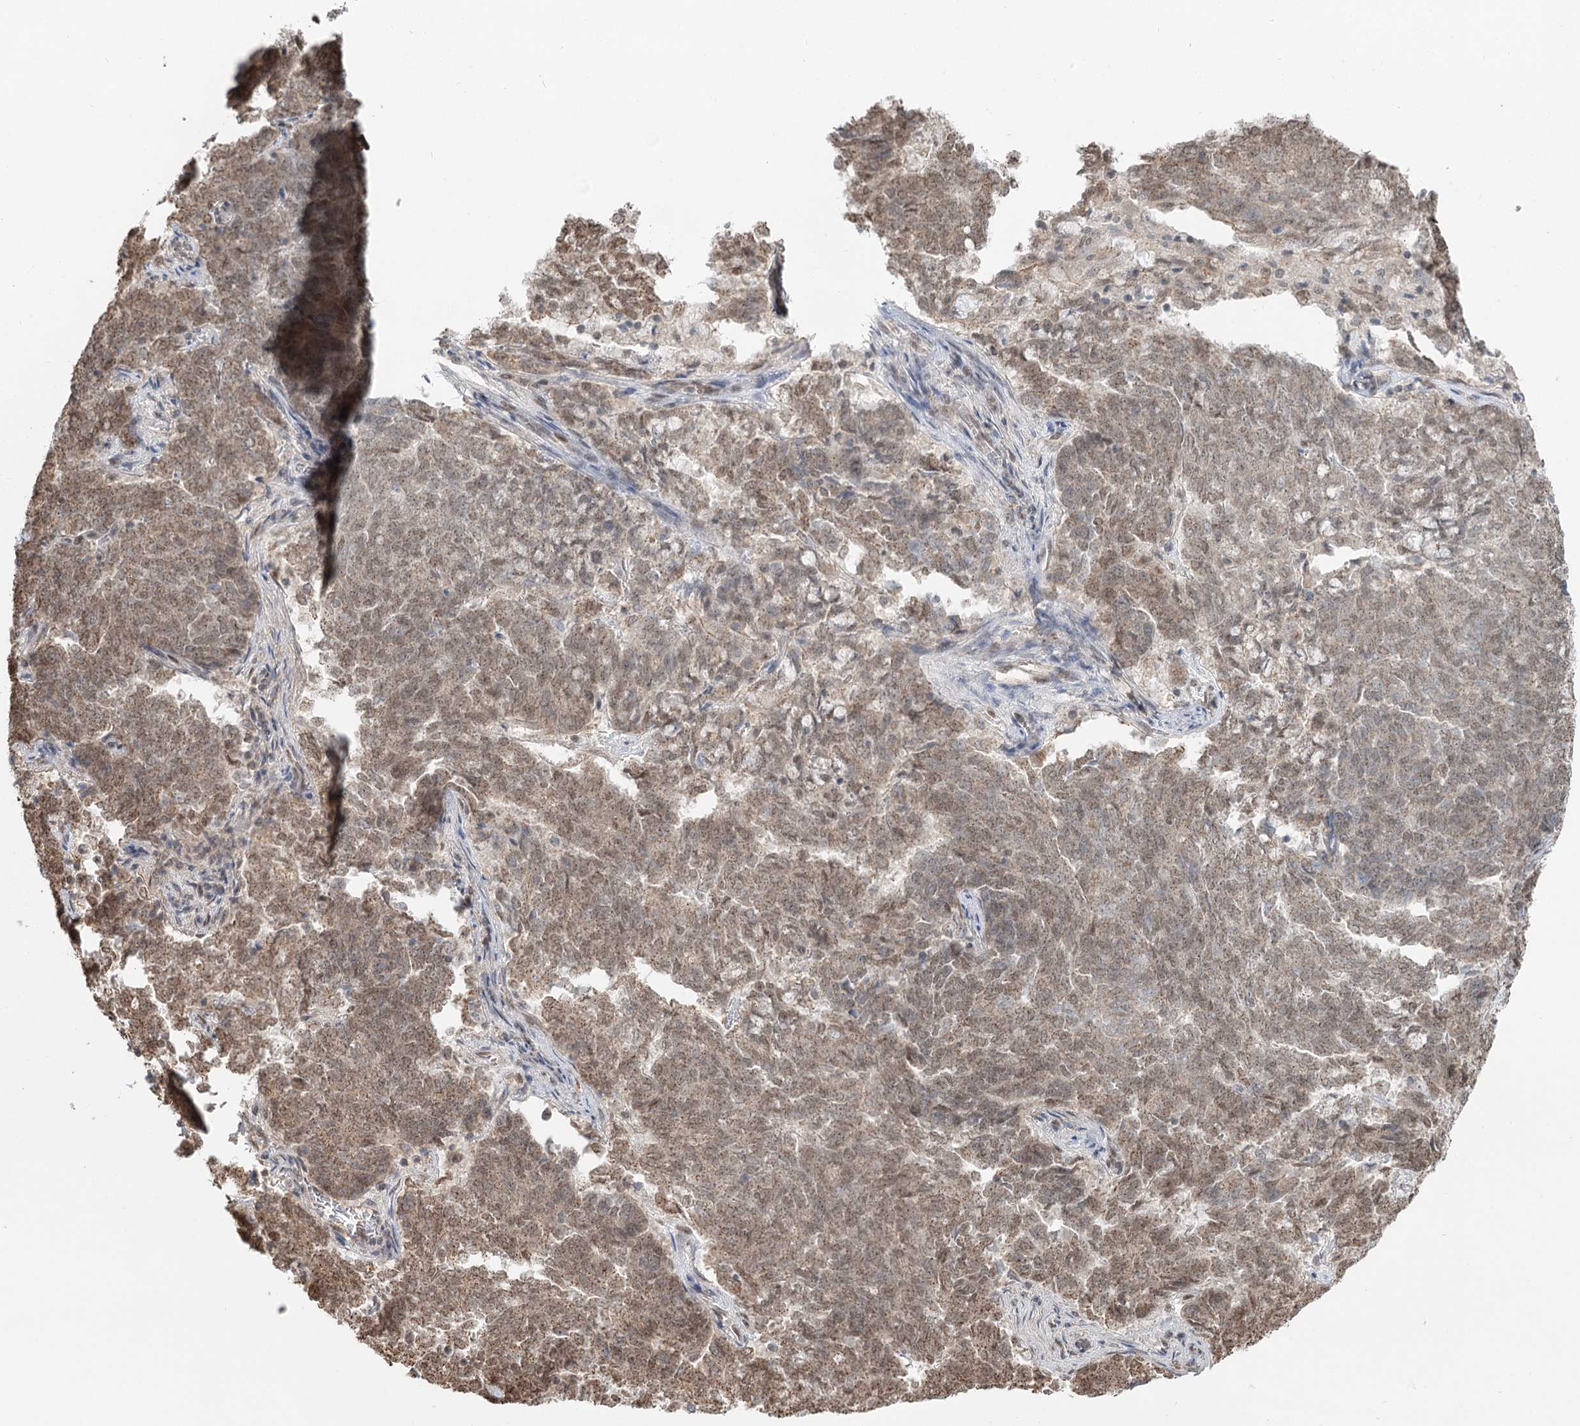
{"staining": {"intensity": "weak", "quantity": "25%-75%", "location": "cytoplasmic/membranous,nuclear"}, "tissue": "endometrial cancer", "cell_type": "Tumor cells", "image_type": "cancer", "snomed": [{"axis": "morphology", "description": "Adenocarcinoma, NOS"}, {"axis": "topography", "description": "Endometrium"}], "caption": "A photomicrograph of endometrial cancer (adenocarcinoma) stained for a protein exhibits weak cytoplasmic/membranous and nuclear brown staining in tumor cells.", "gene": "GPALPP1", "patient": {"sex": "female", "age": 80}}